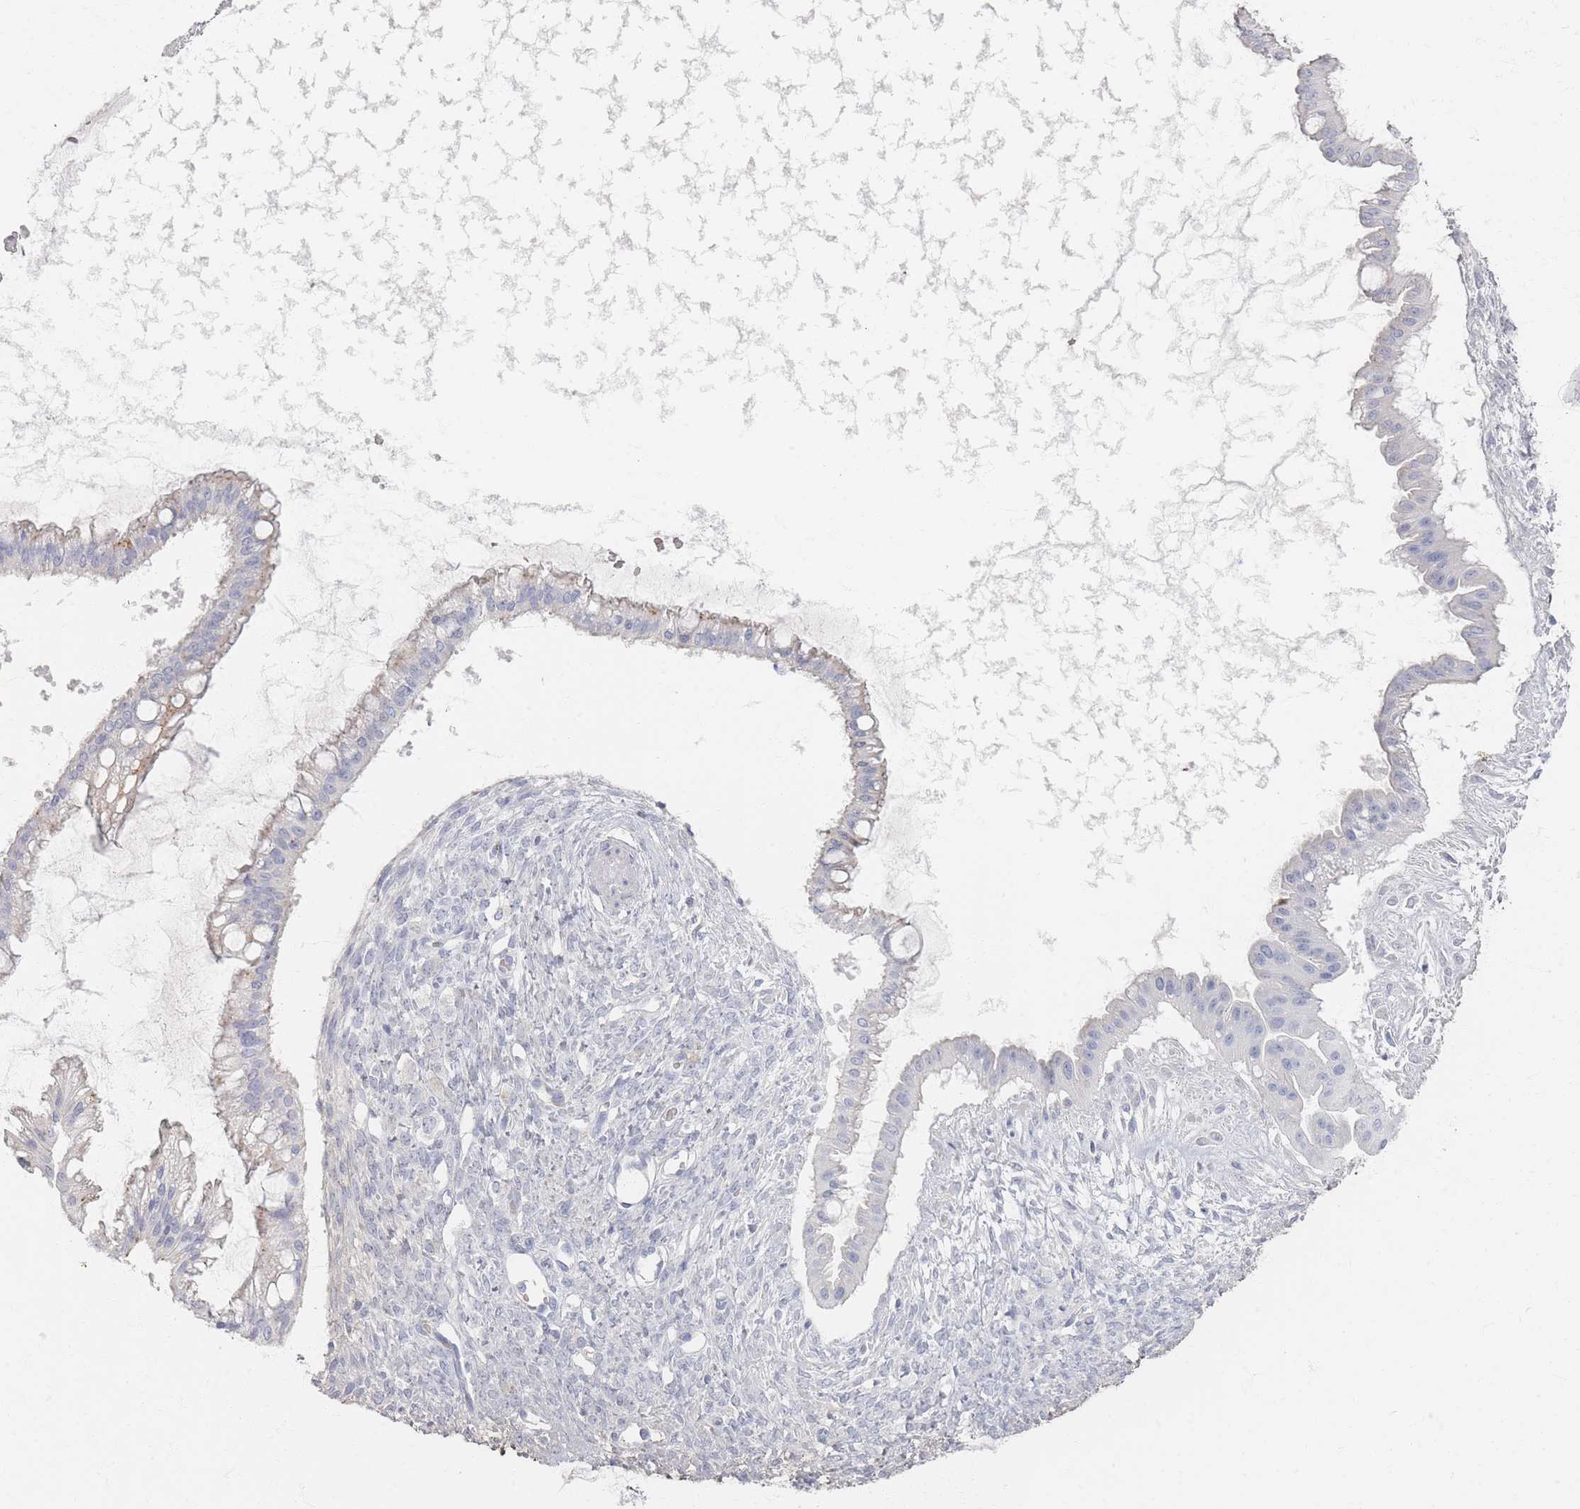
{"staining": {"intensity": "weak", "quantity": "25%-75%", "location": "cytoplasmic/membranous"}, "tissue": "ovarian cancer", "cell_type": "Tumor cells", "image_type": "cancer", "snomed": [{"axis": "morphology", "description": "Cystadenocarcinoma, mucinous, NOS"}, {"axis": "topography", "description": "Ovary"}], "caption": "Ovarian mucinous cystadenocarcinoma was stained to show a protein in brown. There is low levels of weak cytoplasmic/membranous positivity in about 25%-75% of tumor cells. (IHC, brightfield microscopy, high magnification).", "gene": "SLC2A11", "patient": {"sex": "female", "age": 73}}